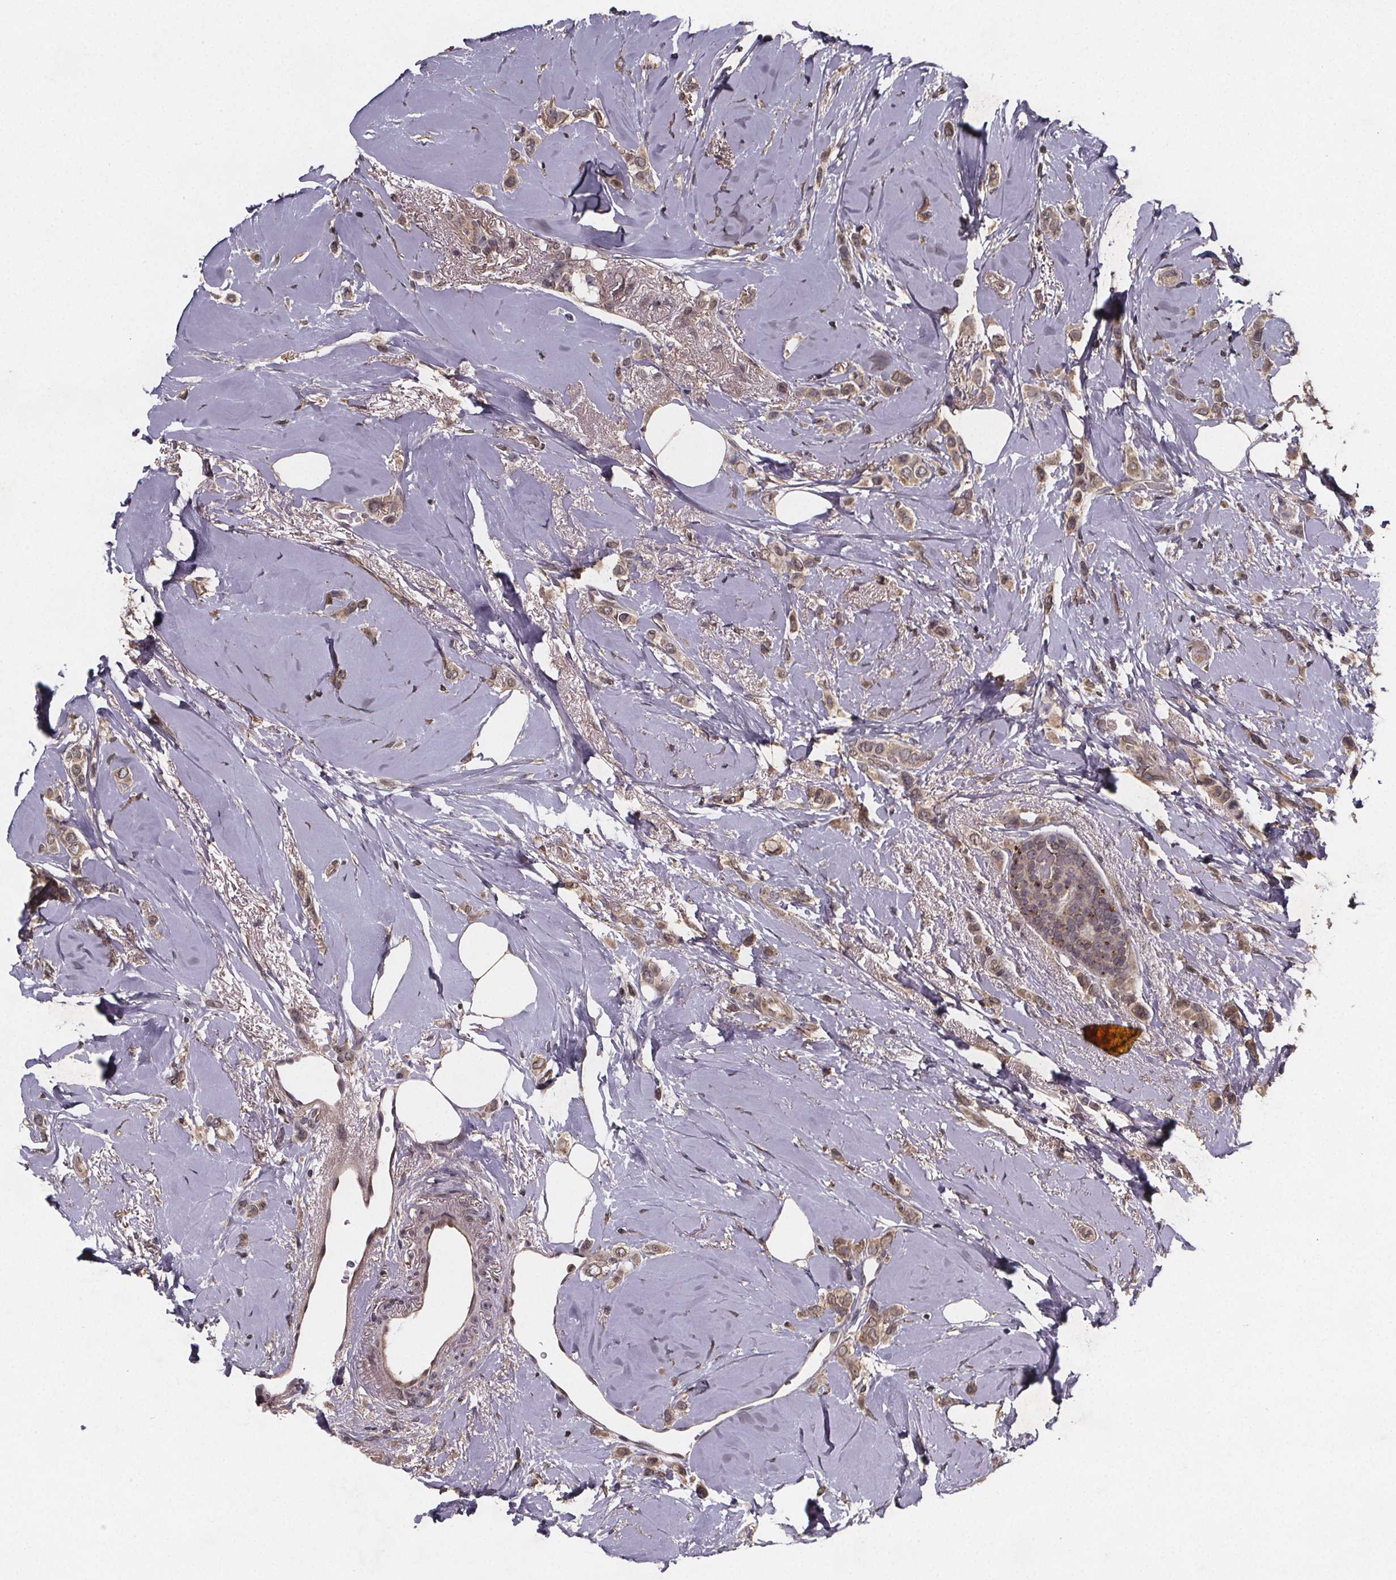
{"staining": {"intensity": "moderate", "quantity": ">75%", "location": "cytoplasmic/membranous"}, "tissue": "breast cancer", "cell_type": "Tumor cells", "image_type": "cancer", "snomed": [{"axis": "morphology", "description": "Lobular carcinoma"}, {"axis": "topography", "description": "Breast"}], "caption": "Immunohistochemistry (IHC) micrograph of breast cancer stained for a protein (brown), which exhibits medium levels of moderate cytoplasmic/membranous staining in about >75% of tumor cells.", "gene": "PIERCE2", "patient": {"sex": "female", "age": 66}}